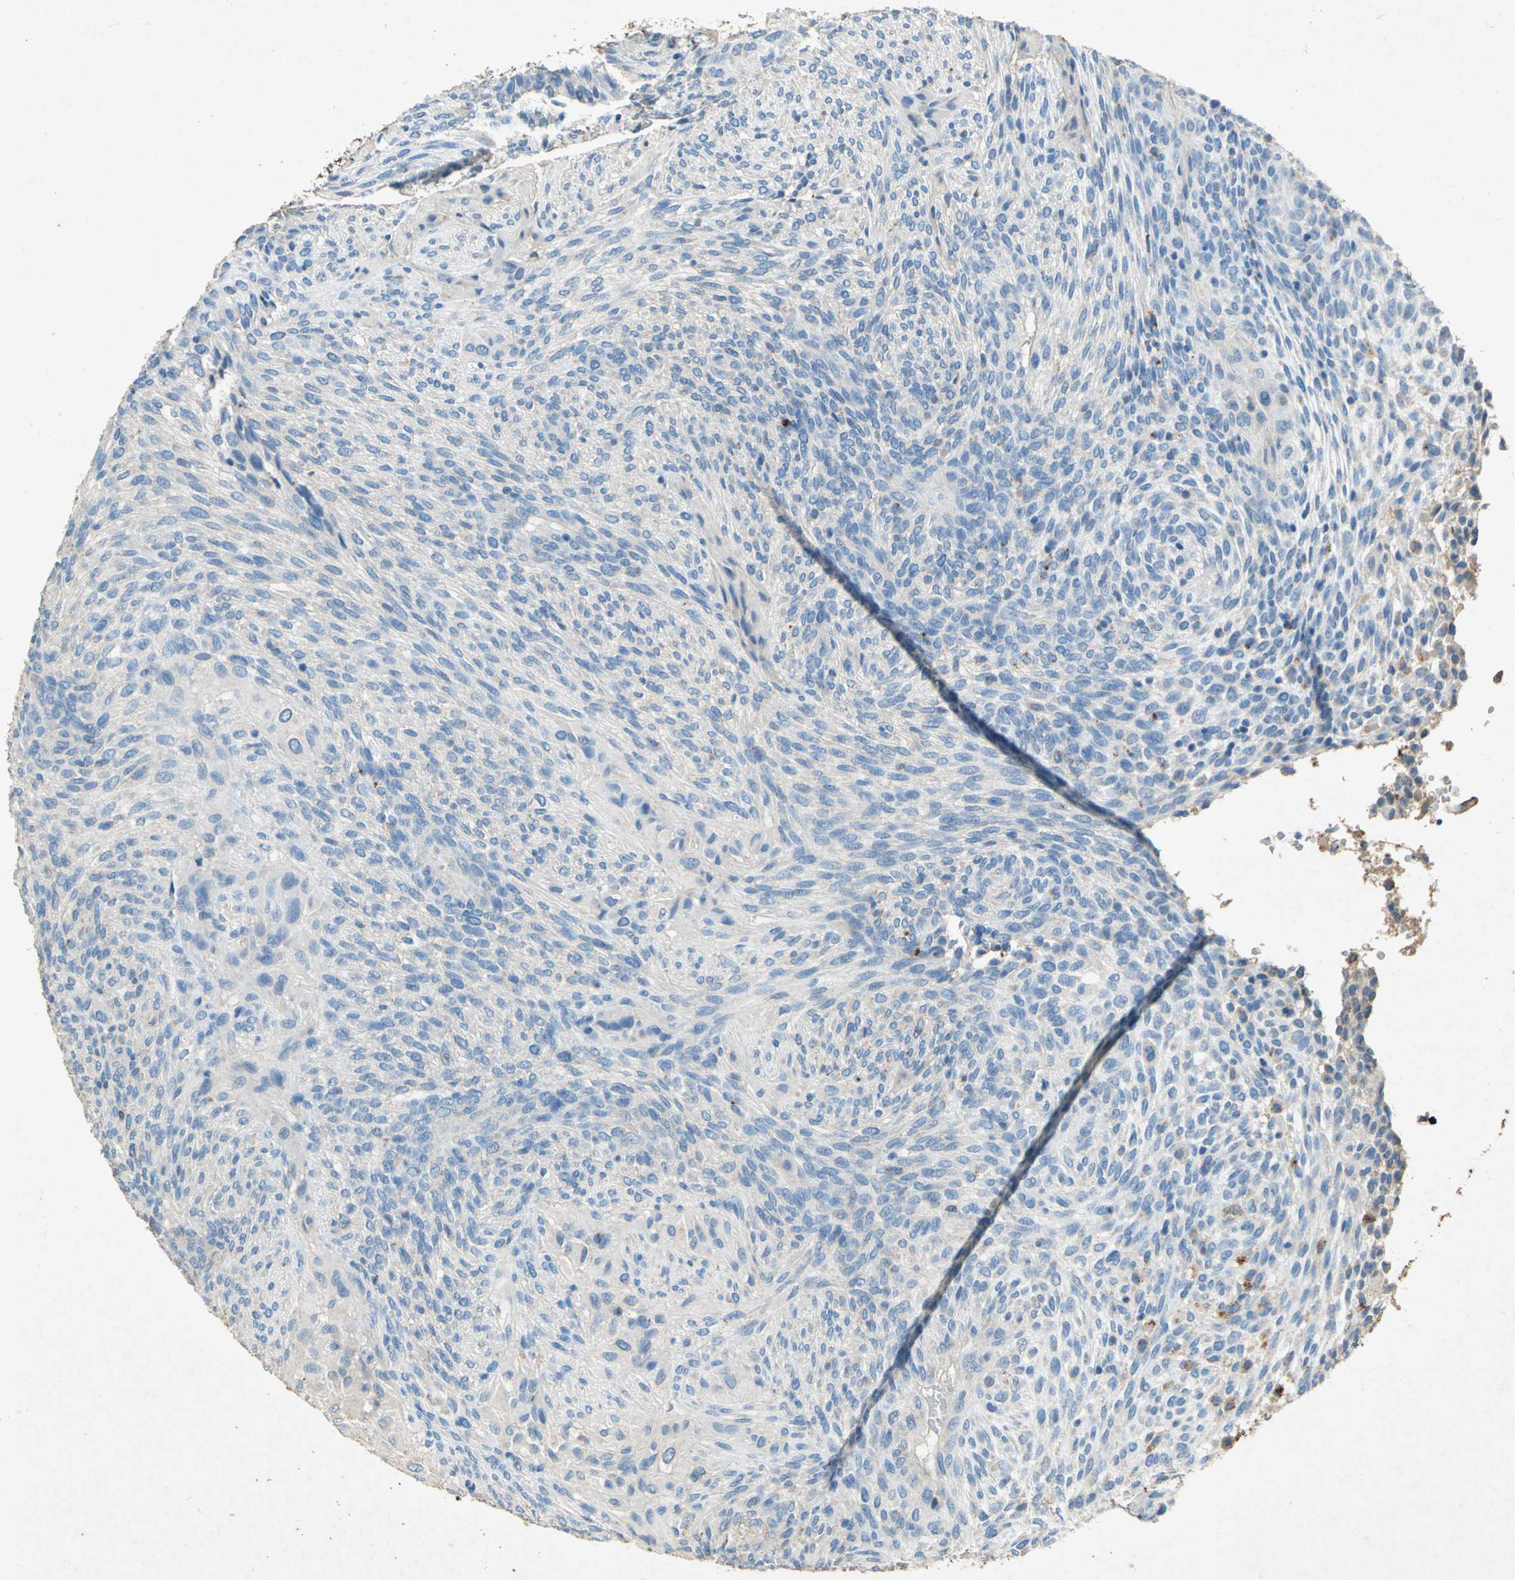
{"staining": {"intensity": "weak", "quantity": "25%-75%", "location": "cytoplasmic/membranous"}, "tissue": "glioma", "cell_type": "Tumor cells", "image_type": "cancer", "snomed": [{"axis": "morphology", "description": "Glioma, malignant, High grade"}, {"axis": "topography", "description": "Cerebral cortex"}], "caption": "Immunohistochemistry of malignant glioma (high-grade) demonstrates low levels of weak cytoplasmic/membranous positivity in approximately 25%-75% of tumor cells.", "gene": "ADAMTS5", "patient": {"sex": "female", "age": 55}}